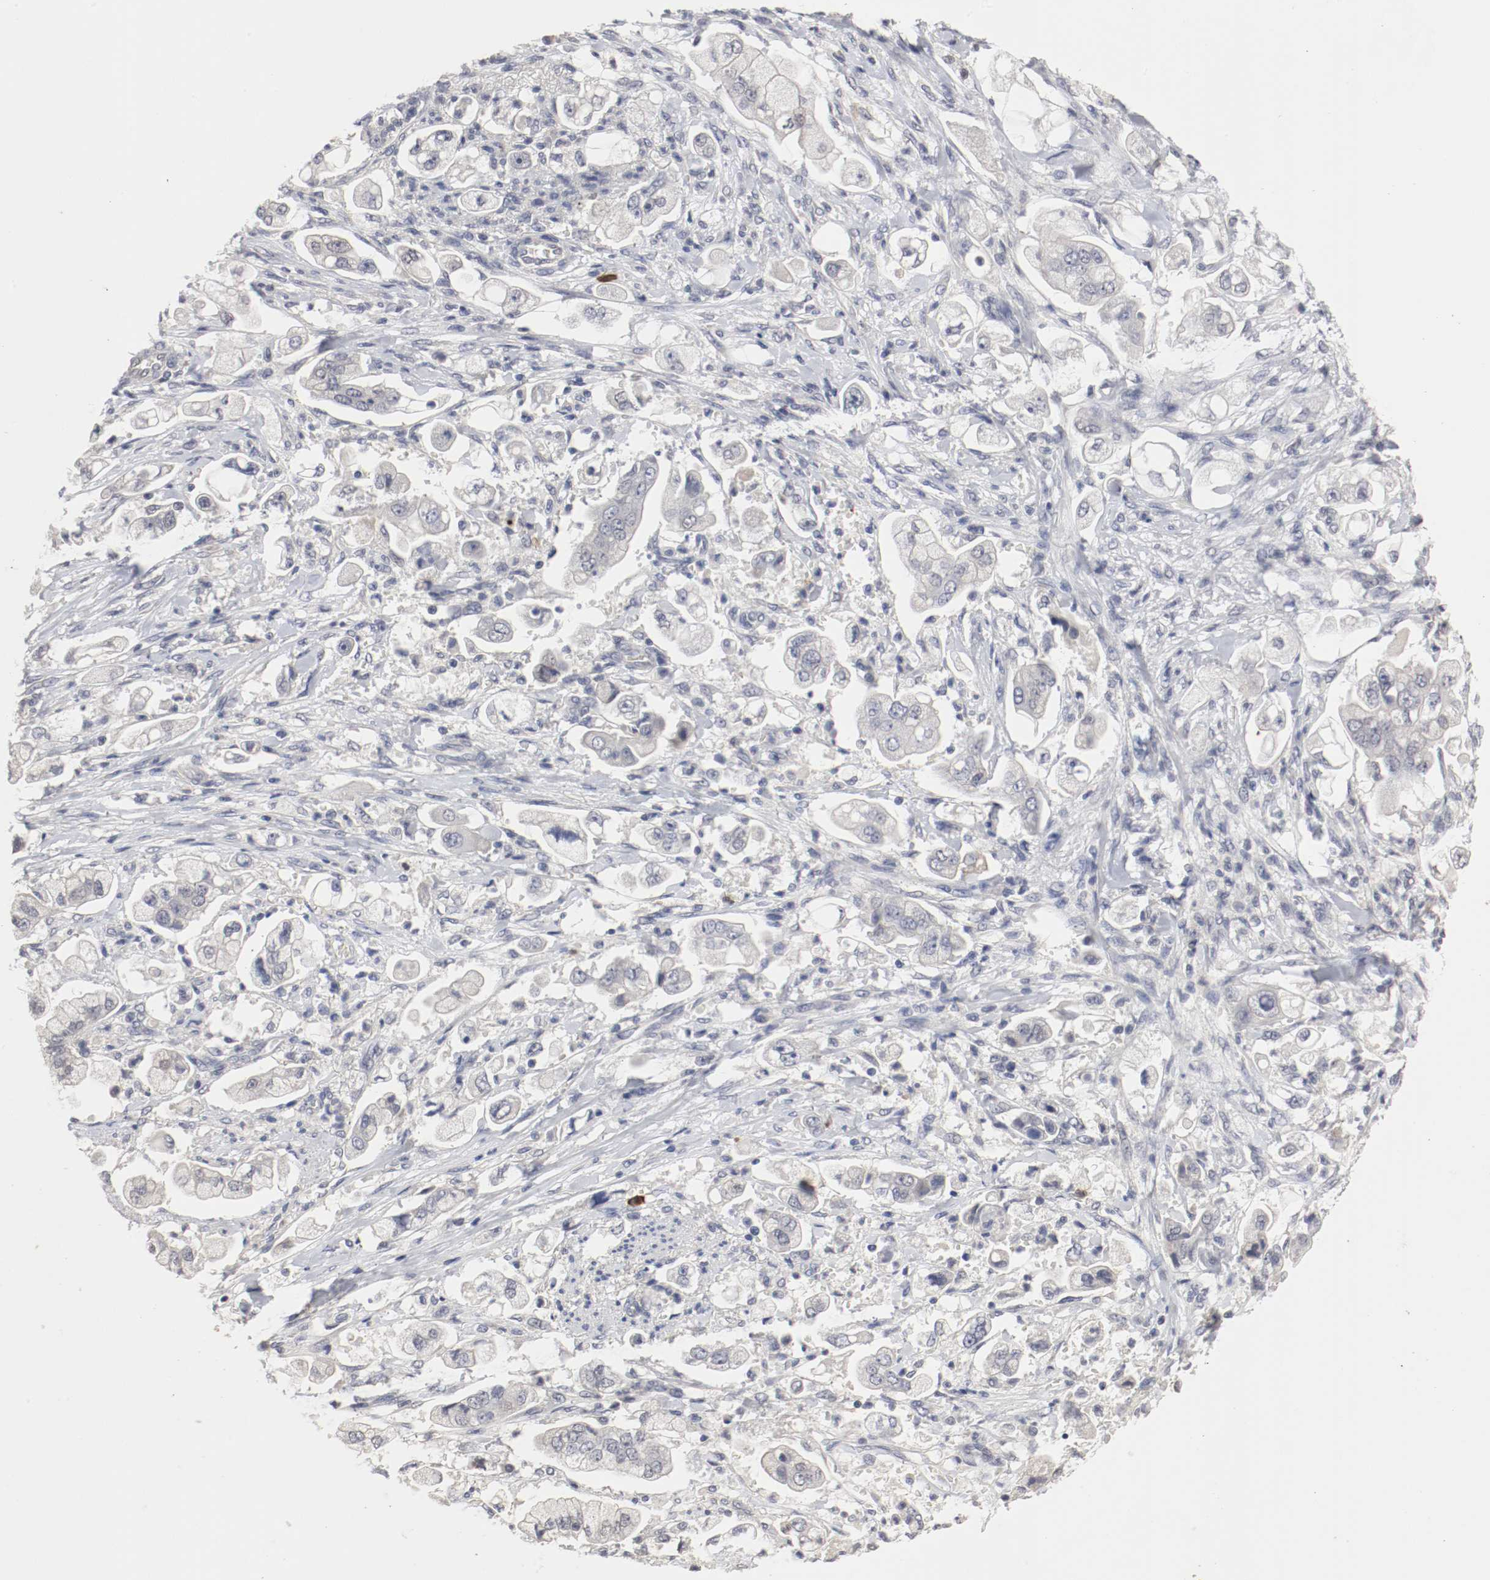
{"staining": {"intensity": "negative", "quantity": "none", "location": "none"}, "tissue": "stomach cancer", "cell_type": "Tumor cells", "image_type": "cancer", "snomed": [{"axis": "morphology", "description": "Adenocarcinoma, NOS"}, {"axis": "topography", "description": "Stomach"}], "caption": "Immunohistochemistry (IHC) histopathology image of stomach cancer (adenocarcinoma) stained for a protein (brown), which demonstrates no positivity in tumor cells. The staining is performed using DAB (3,3'-diaminobenzidine) brown chromogen with nuclei counter-stained in using hematoxylin.", "gene": "CEBPE", "patient": {"sex": "male", "age": 62}}